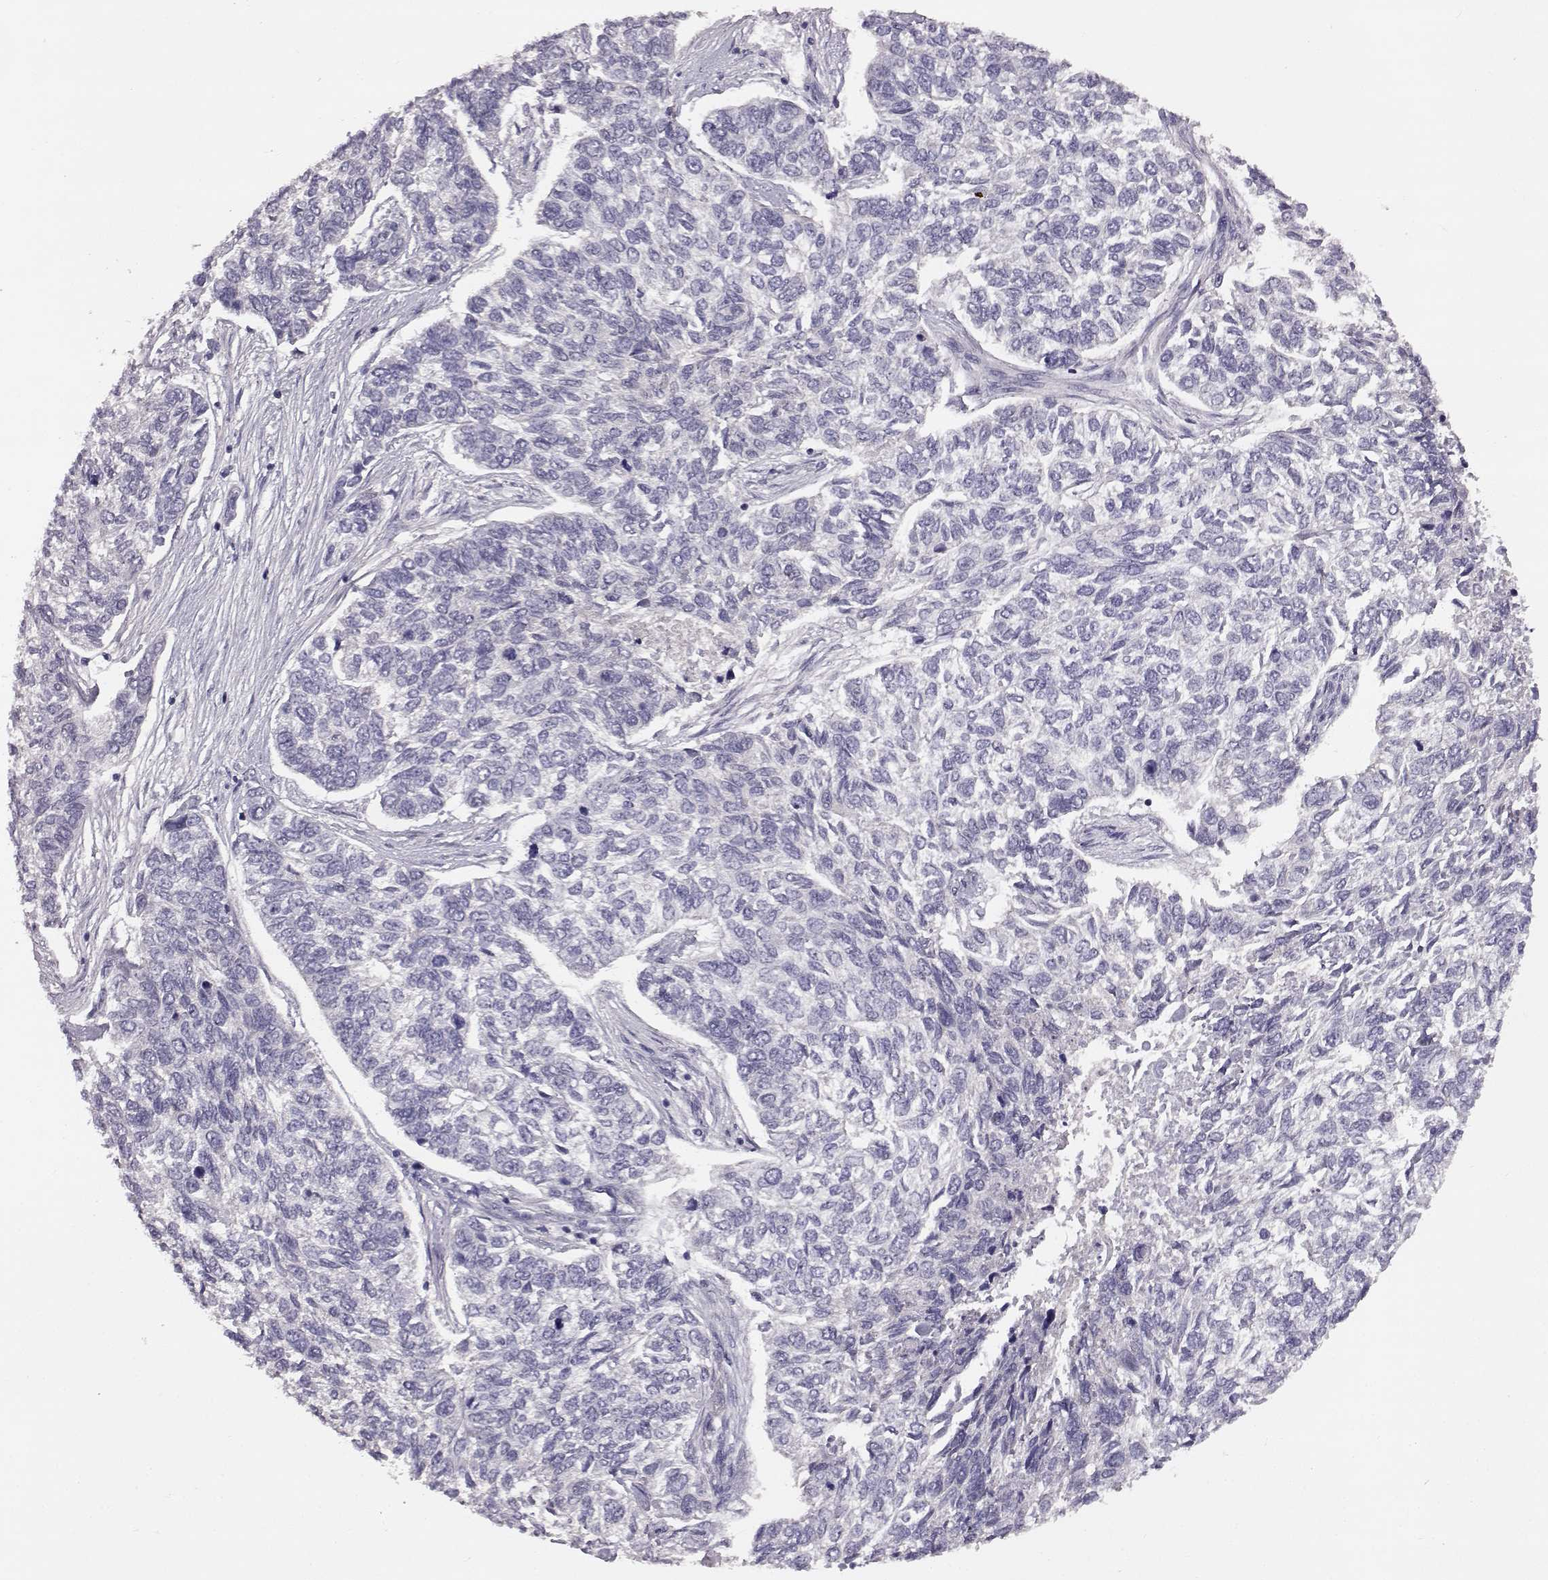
{"staining": {"intensity": "negative", "quantity": "none", "location": "none"}, "tissue": "skin cancer", "cell_type": "Tumor cells", "image_type": "cancer", "snomed": [{"axis": "morphology", "description": "Basal cell carcinoma"}, {"axis": "topography", "description": "Skin"}], "caption": "High magnification brightfield microscopy of skin cancer (basal cell carcinoma) stained with DAB (brown) and counterstained with hematoxylin (blue): tumor cells show no significant staining.", "gene": "SPAG17", "patient": {"sex": "female", "age": 65}}